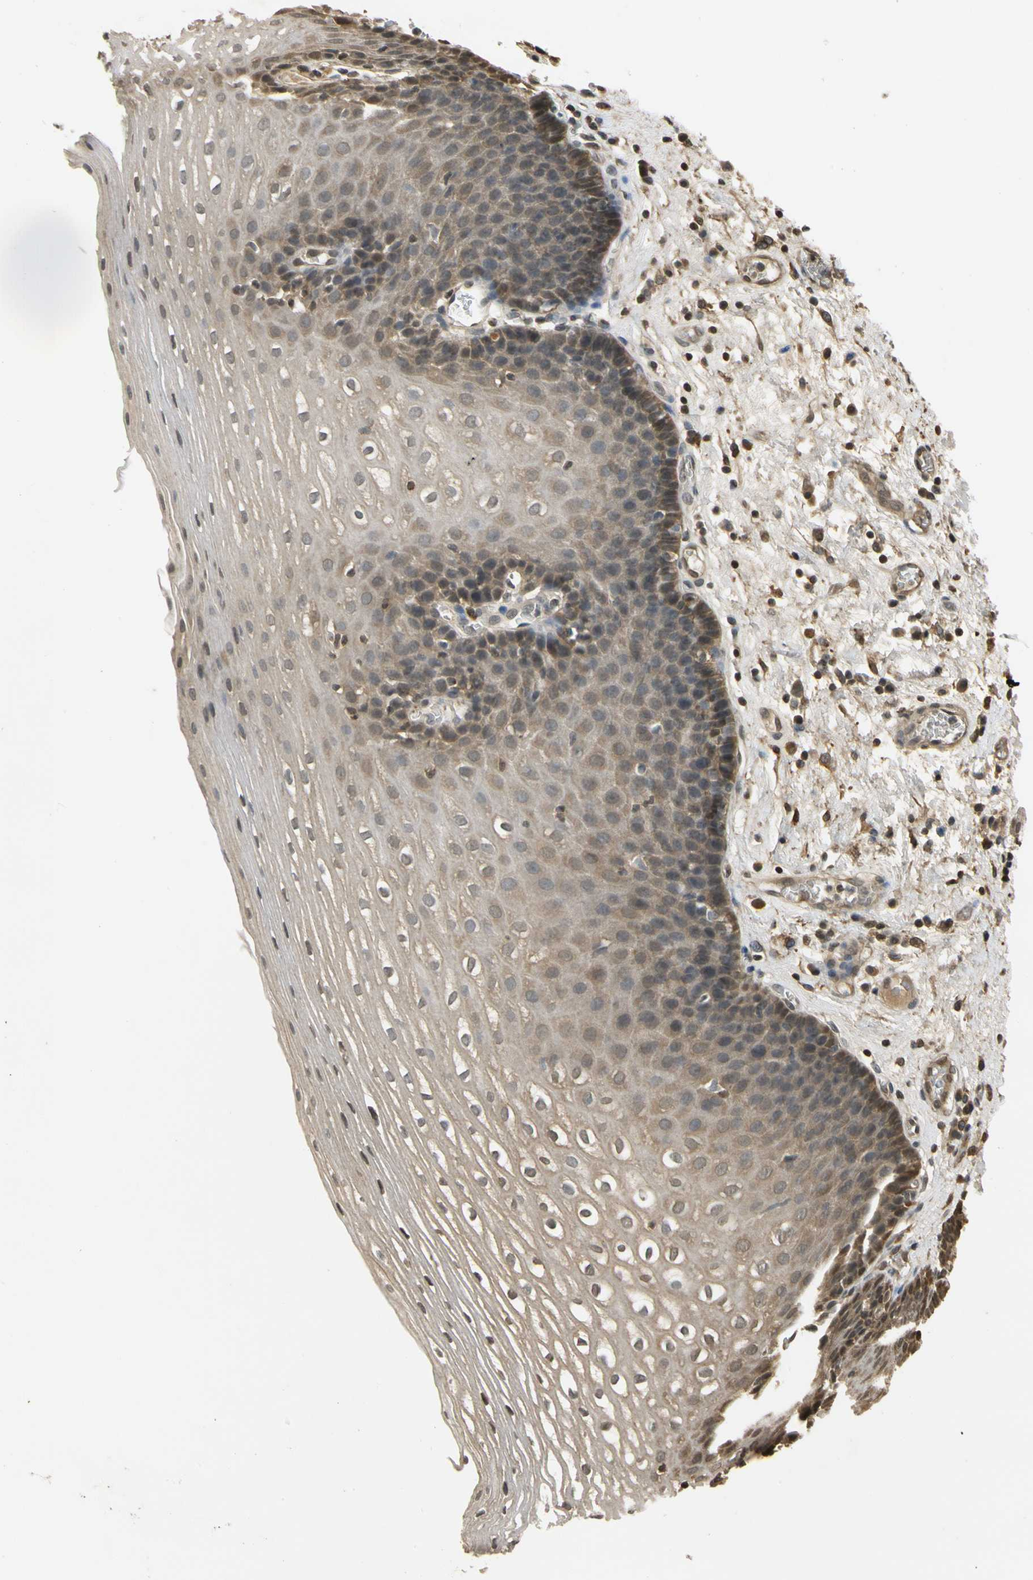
{"staining": {"intensity": "weak", "quantity": ">75%", "location": "cytoplasmic/membranous"}, "tissue": "esophagus", "cell_type": "Squamous epithelial cells", "image_type": "normal", "snomed": [{"axis": "morphology", "description": "Normal tissue, NOS"}, {"axis": "topography", "description": "Esophagus"}], "caption": "IHC image of benign esophagus stained for a protein (brown), which exhibits low levels of weak cytoplasmic/membranous staining in about >75% of squamous epithelial cells.", "gene": "SOD1", "patient": {"sex": "male", "age": 48}}